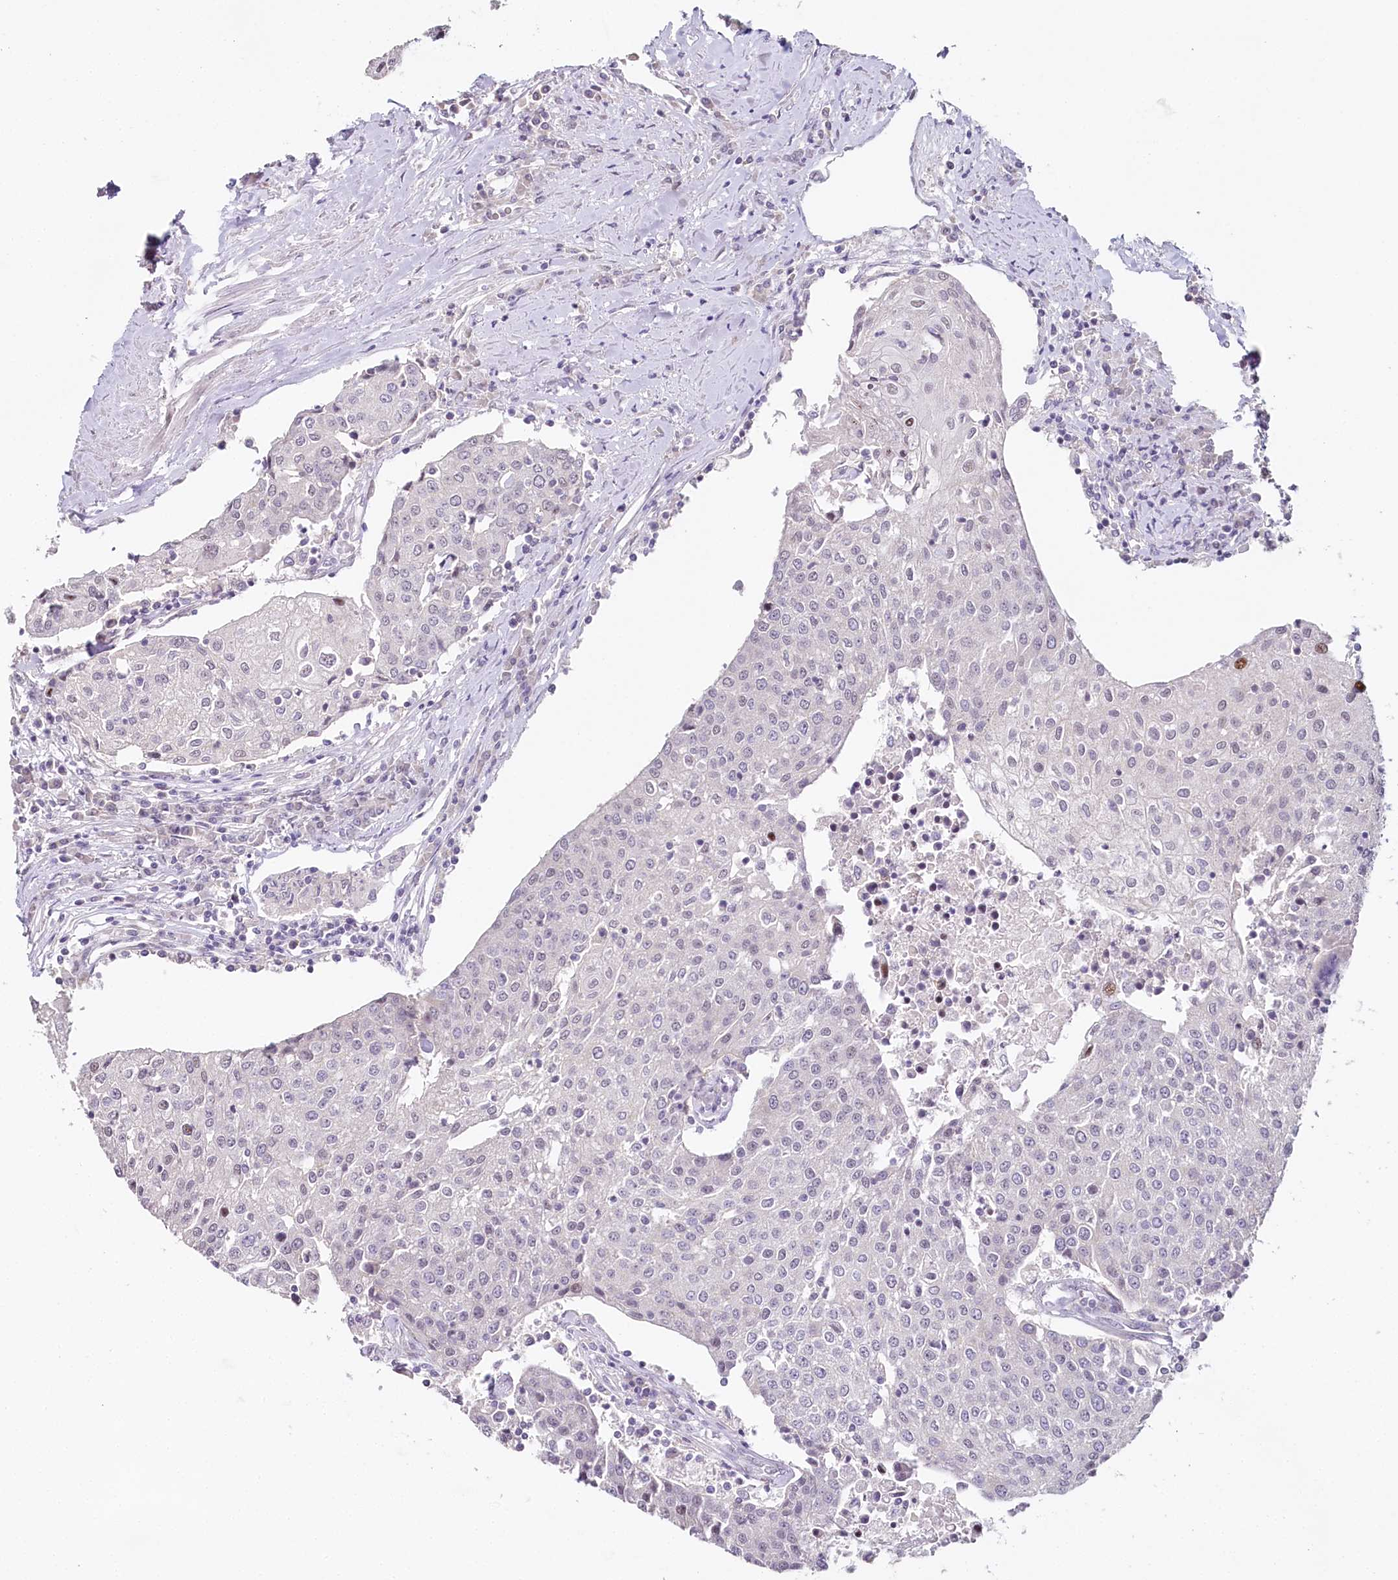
{"staining": {"intensity": "negative", "quantity": "none", "location": "none"}, "tissue": "urothelial cancer", "cell_type": "Tumor cells", "image_type": "cancer", "snomed": [{"axis": "morphology", "description": "Urothelial carcinoma, High grade"}, {"axis": "topography", "description": "Urinary bladder"}], "caption": "This is a photomicrograph of immunohistochemistry (IHC) staining of urothelial cancer, which shows no positivity in tumor cells.", "gene": "HPD", "patient": {"sex": "female", "age": 85}}